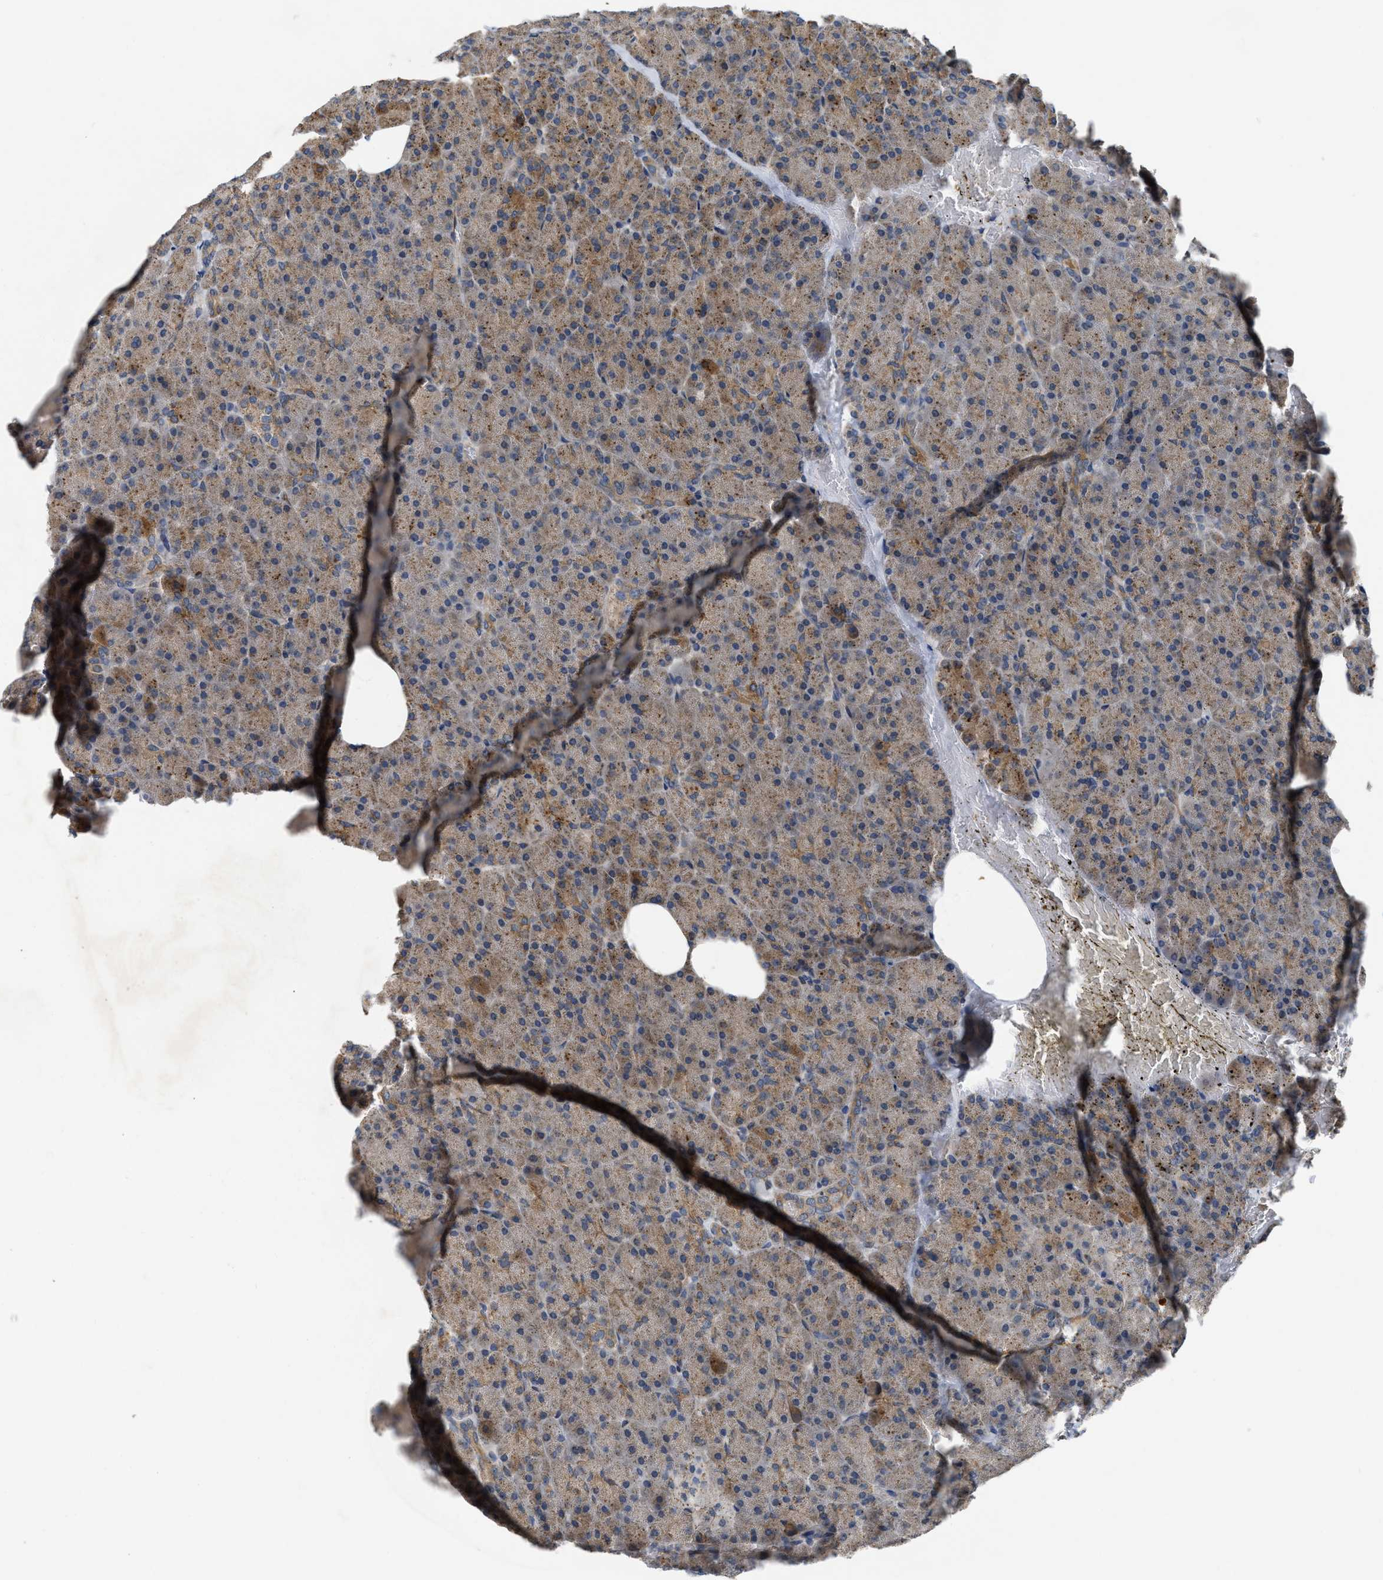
{"staining": {"intensity": "moderate", "quantity": "25%-75%", "location": "cytoplasmic/membranous"}, "tissue": "pancreas", "cell_type": "Exocrine glandular cells", "image_type": "normal", "snomed": [{"axis": "morphology", "description": "Normal tissue, NOS"}, {"axis": "topography", "description": "Pancreas"}], "caption": "Pancreas stained for a protein shows moderate cytoplasmic/membranous positivity in exocrine glandular cells. The staining is performed using DAB brown chromogen to label protein expression. The nuclei are counter-stained blue using hematoxylin.", "gene": "EOGT", "patient": {"sex": "female", "age": 35}}